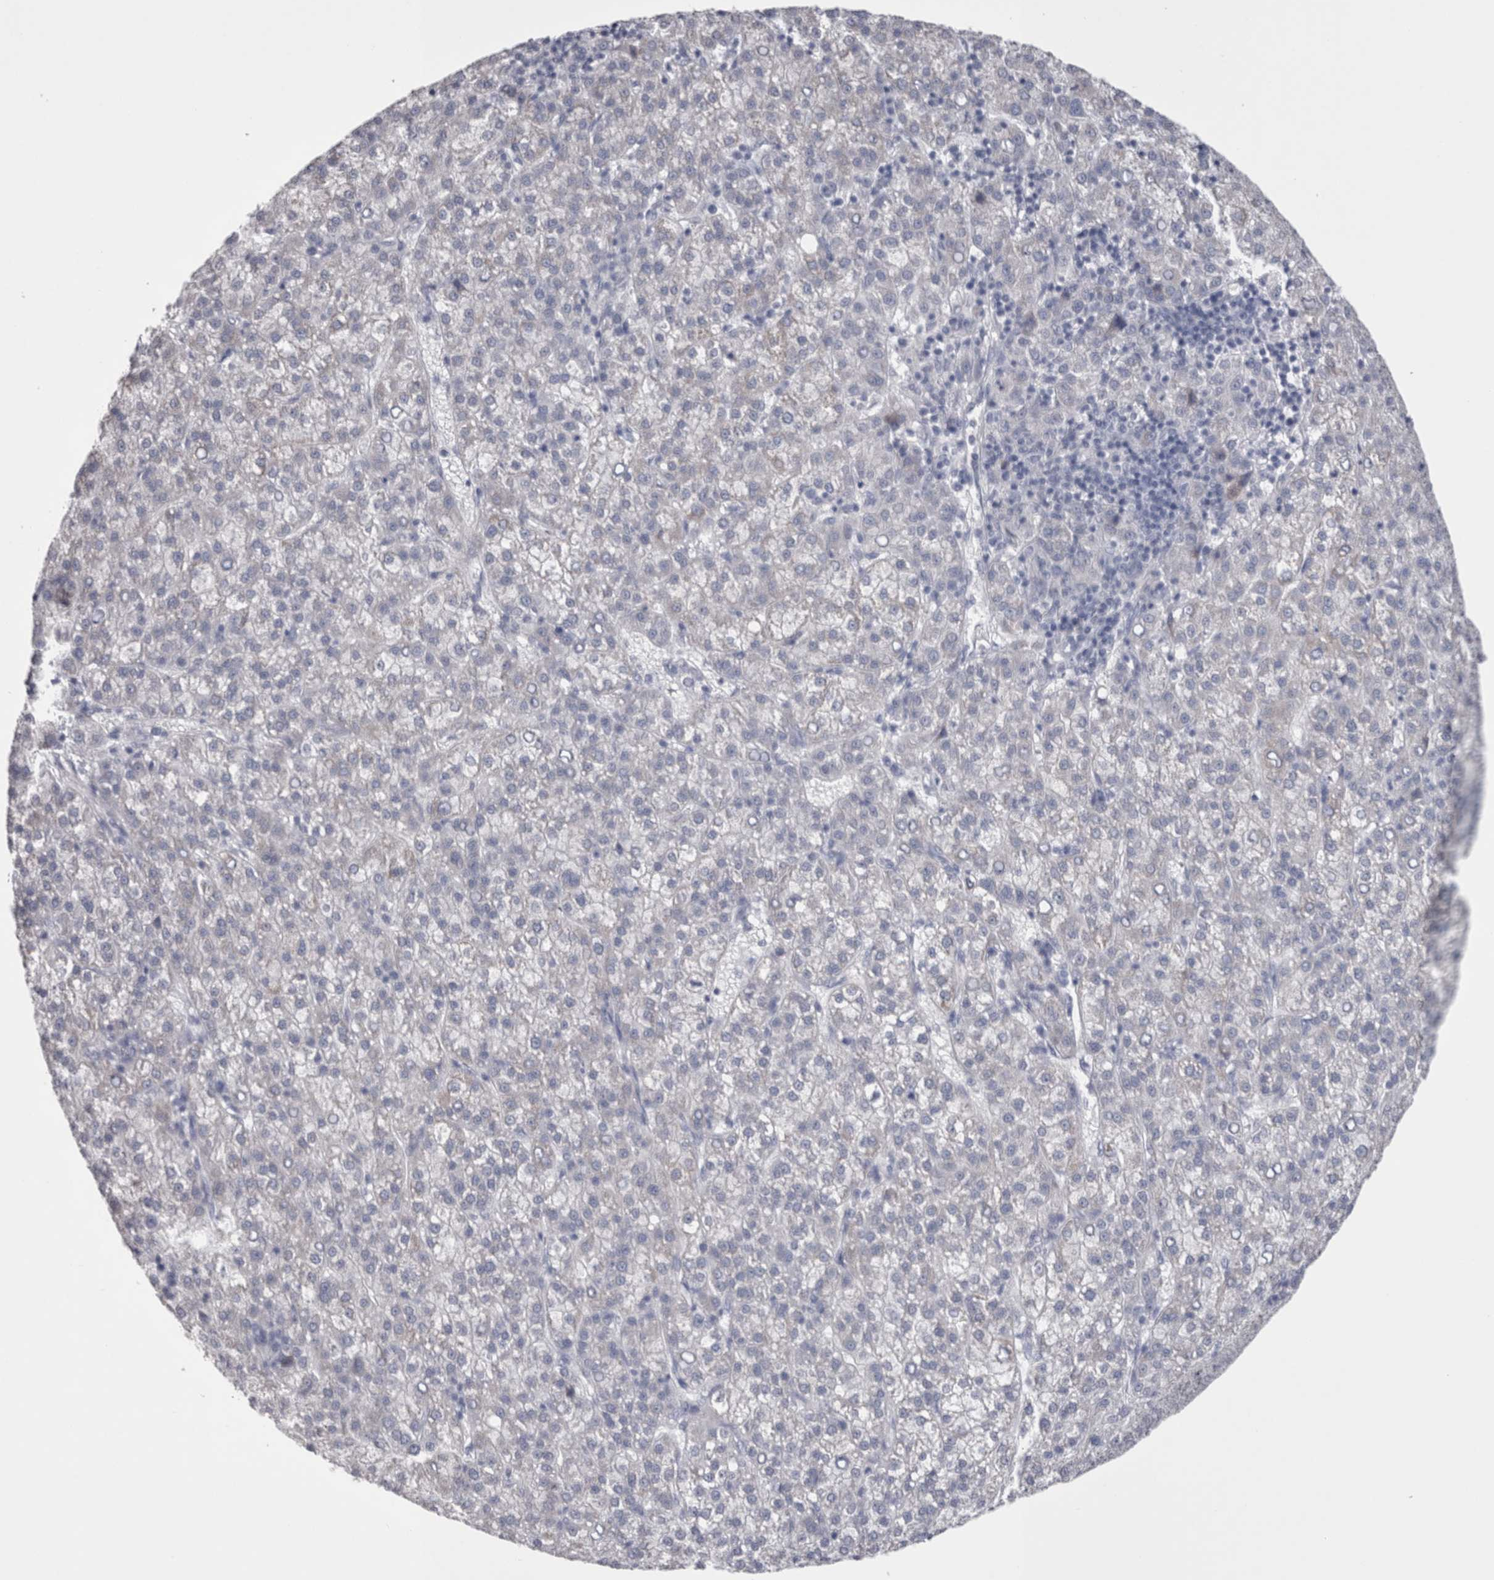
{"staining": {"intensity": "negative", "quantity": "none", "location": "none"}, "tissue": "liver cancer", "cell_type": "Tumor cells", "image_type": "cancer", "snomed": [{"axis": "morphology", "description": "Carcinoma, Hepatocellular, NOS"}, {"axis": "topography", "description": "Liver"}], "caption": "Immunohistochemistry of human liver hepatocellular carcinoma exhibits no staining in tumor cells.", "gene": "PWP2", "patient": {"sex": "female", "age": 58}}